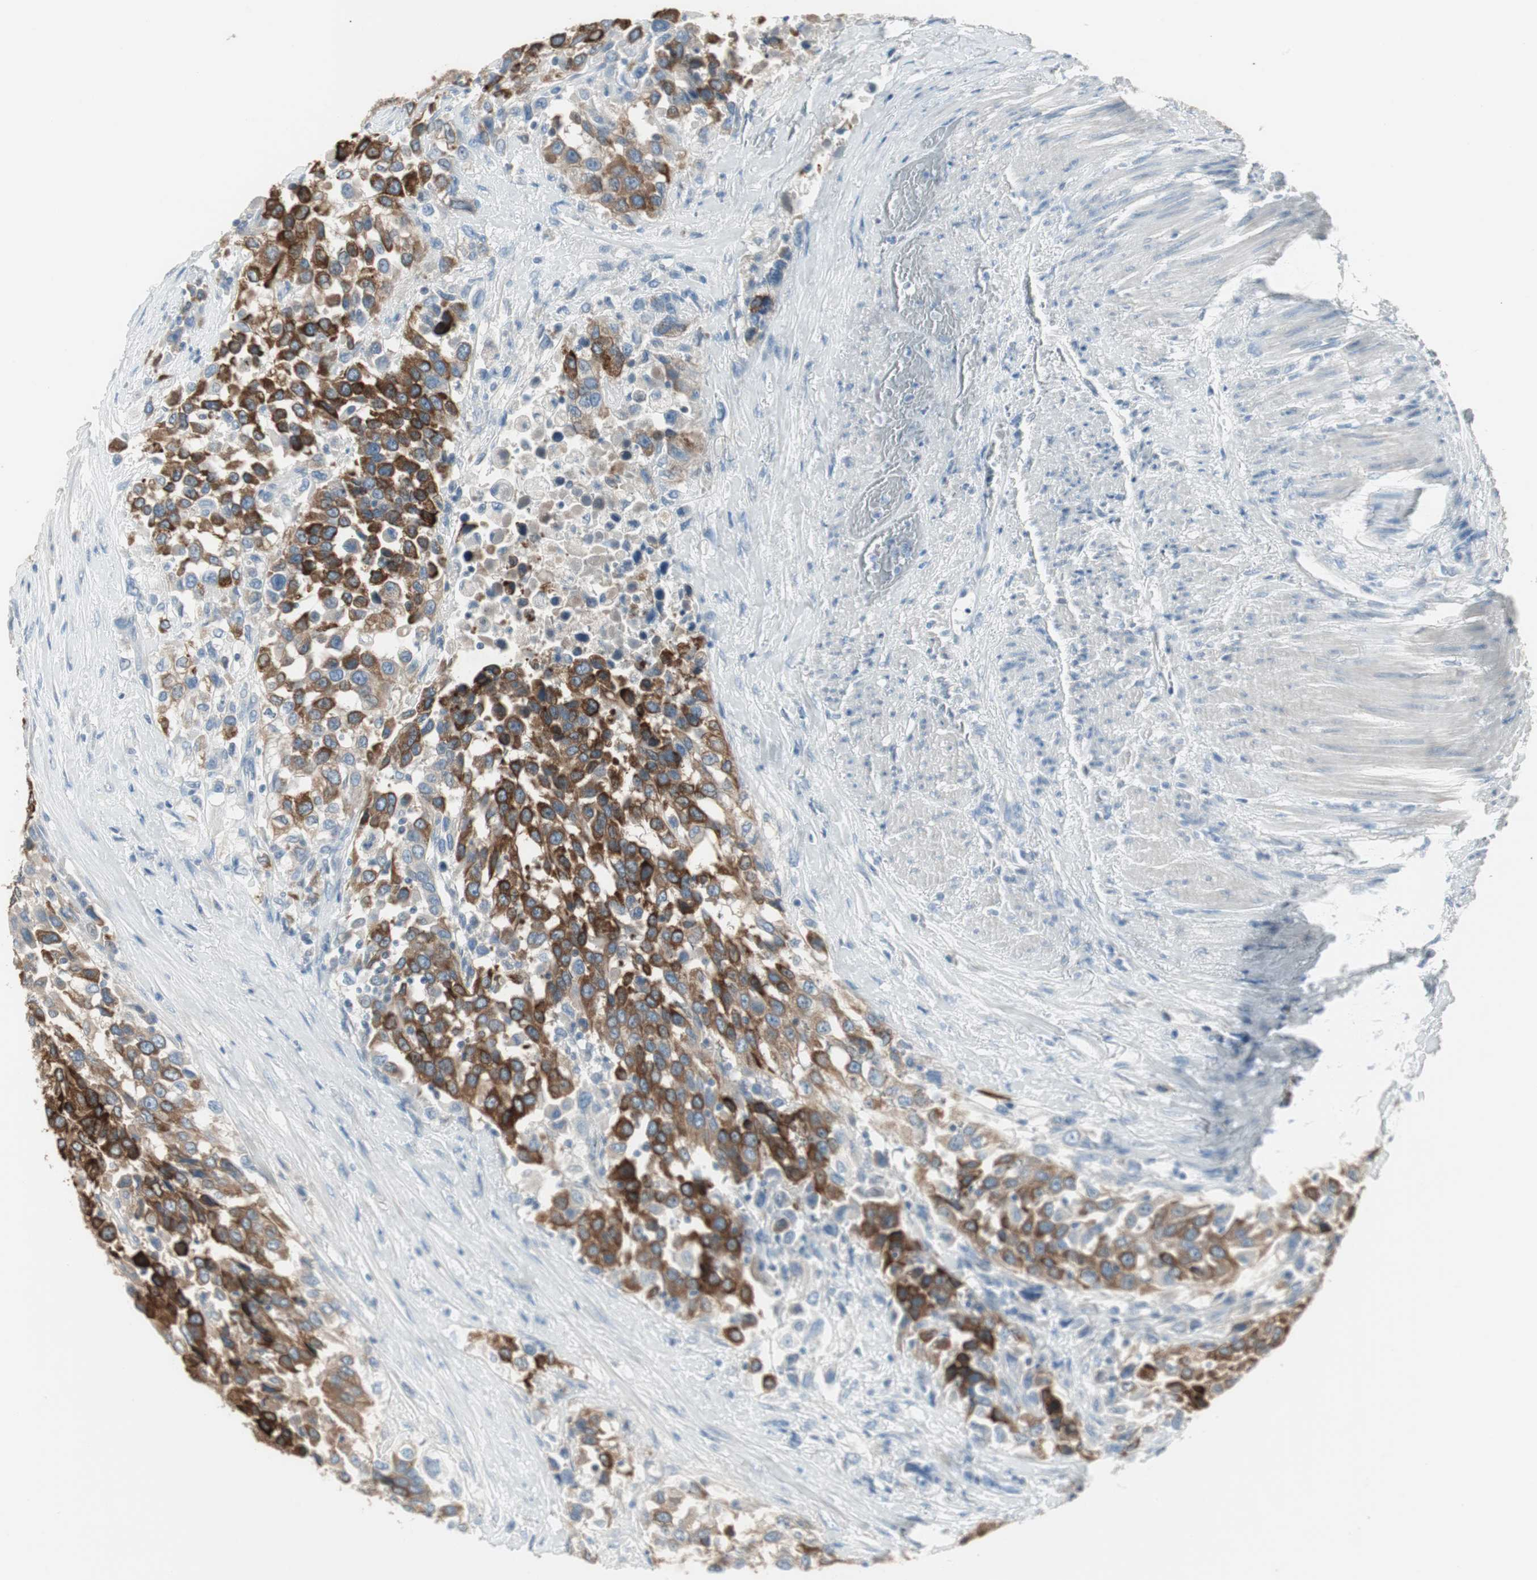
{"staining": {"intensity": "strong", "quantity": ">75%", "location": "cytoplasmic/membranous"}, "tissue": "urothelial cancer", "cell_type": "Tumor cells", "image_type": "cancer", "snomed": [{"axis": "morphology", "description": "Urothelial carcinoma, High grade"}, {"axis": "topography", "description": "Urinary bladder"}], "caption": "Protein expression analysis of human urothelial cancer reveals strong cytoplasmic/membranous expression in about >75% of tumor cells. (DAB IHC with brightfield microscopy, high magnification).", "gene": "AGR2", "patient": {"sex": "female", "age": 80}}